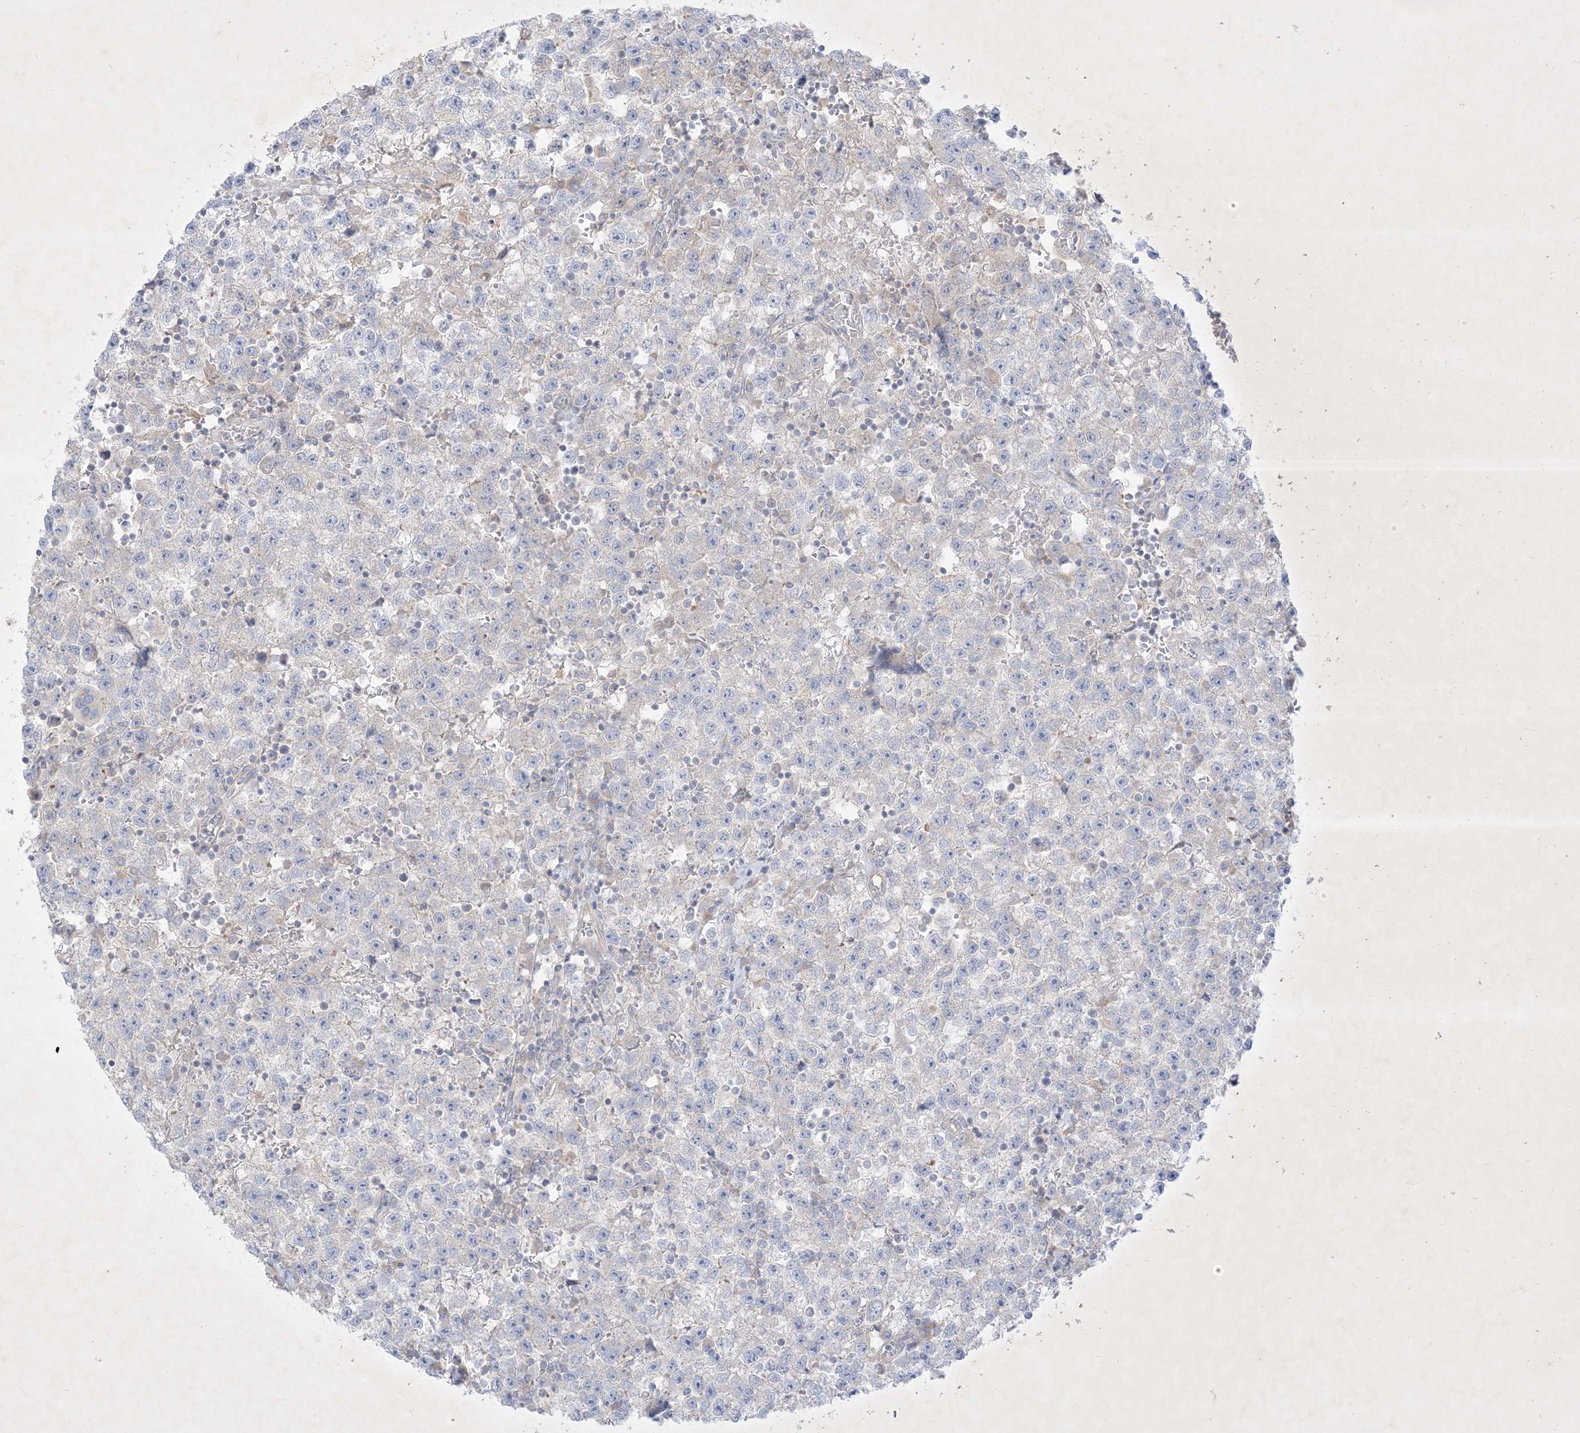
{"staining": {"intensity": "negative", "quantity": "none", "location": "none"}, "tissue": "testis cancer", "cell_type": "Tumor cells", "image_type": "cancer", "snomed": [{"axis": "morphology", "description": "Seminoma, NOS"}, {"axis": "topography", "description": "Testis"}], "caption": "There is no significant staining in tumor cells of testis cancer.", "gene": "PLEKHA3", "patient": {"sex": "male", "age": 22}}